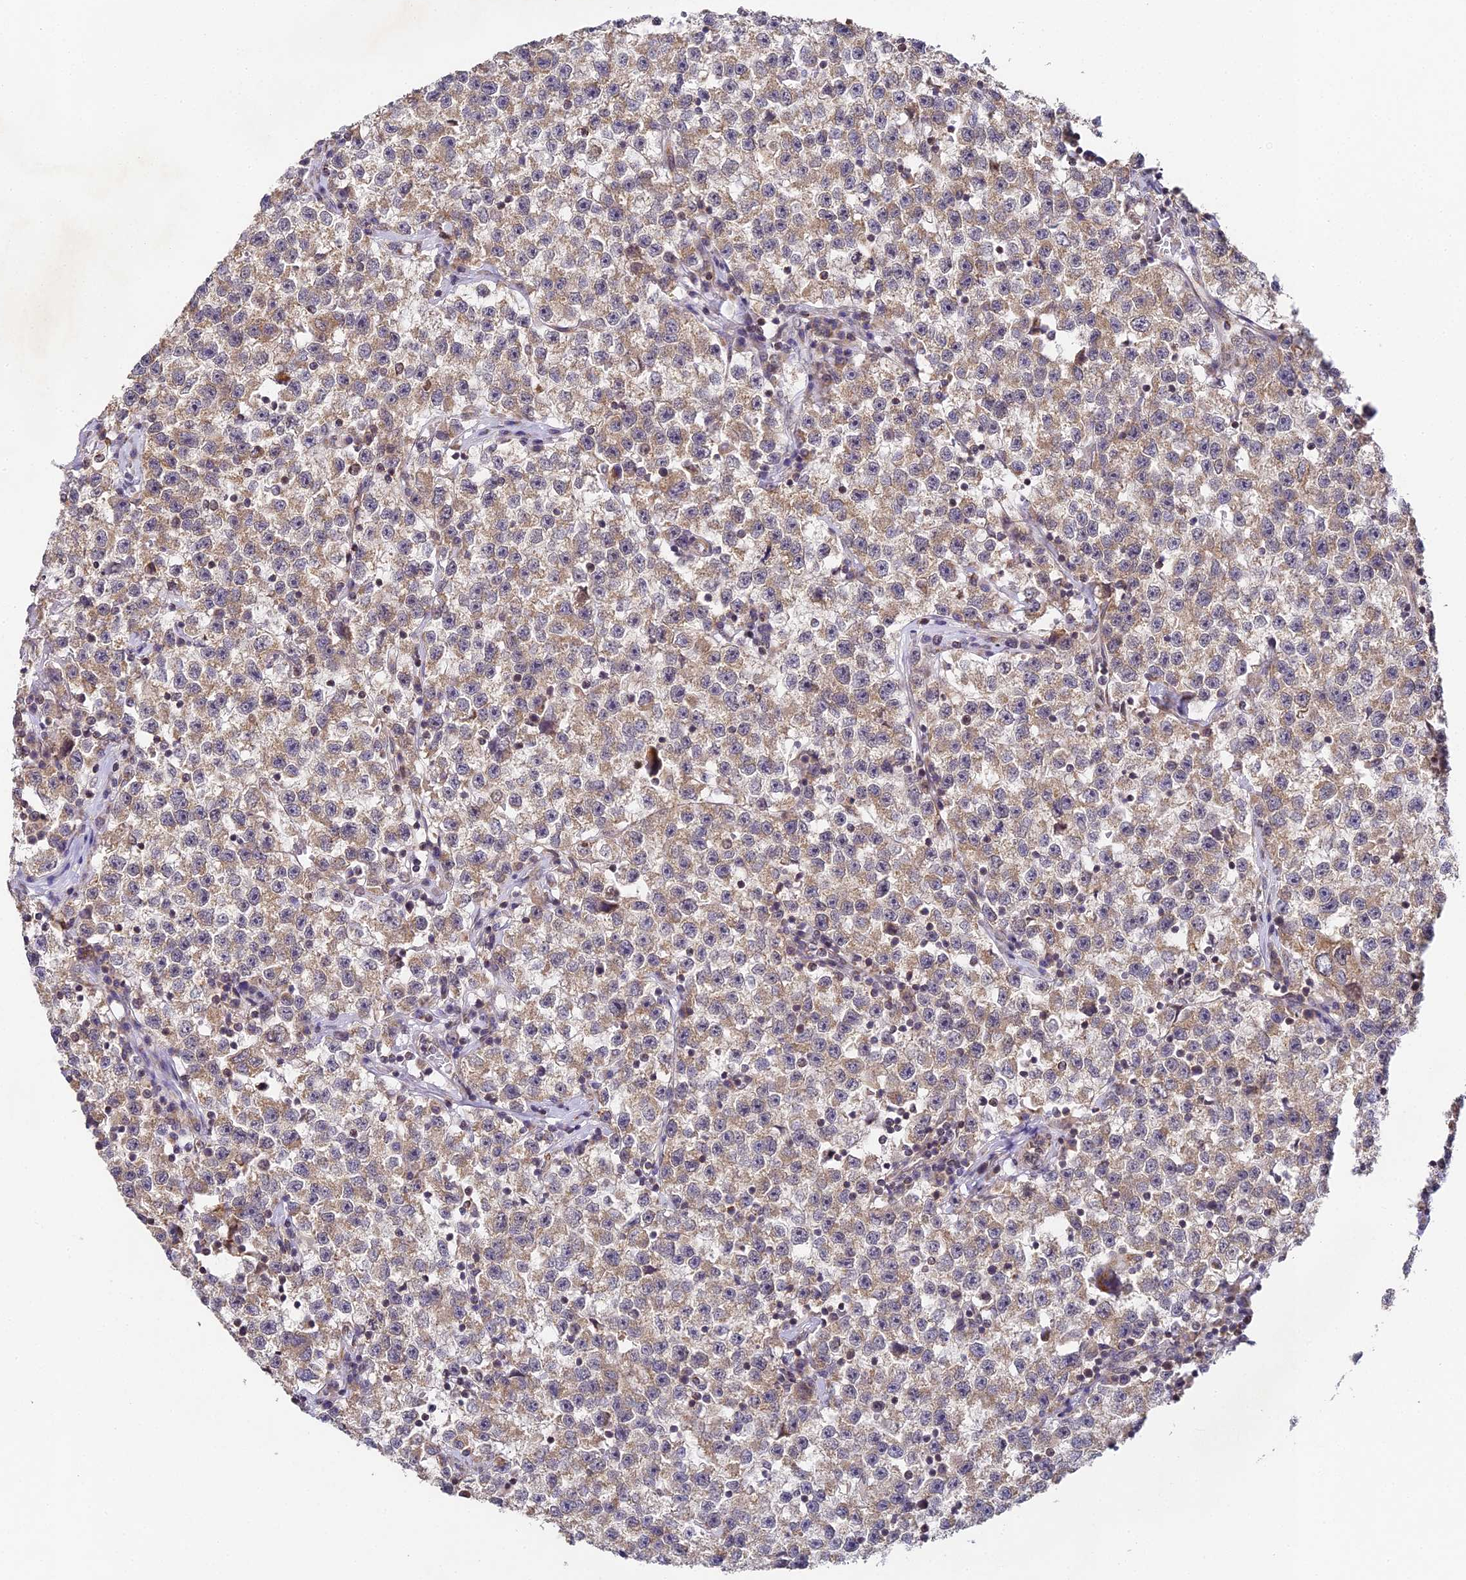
{"staining": {"intensity": "weak", "quantity": ">75%", "location": "cytoplasmic/membranous"}, "tissue": "testis cancer", "cell_type": "Tumor cells", "image_type": "cancer", "snomed": [{"axis": "morphology", "description": "Seminoma, NOS"}, {"axis": "topography", "description": "Testis"}], "caption": "Immunohistochemical staining of human seminoma (testis) displays low levels of weak cytoplasmic/membranous protein staining in about >75% of tumor cells.", "gene": "DNAAF10", "patient": {"sex": "male", "age": 22}}